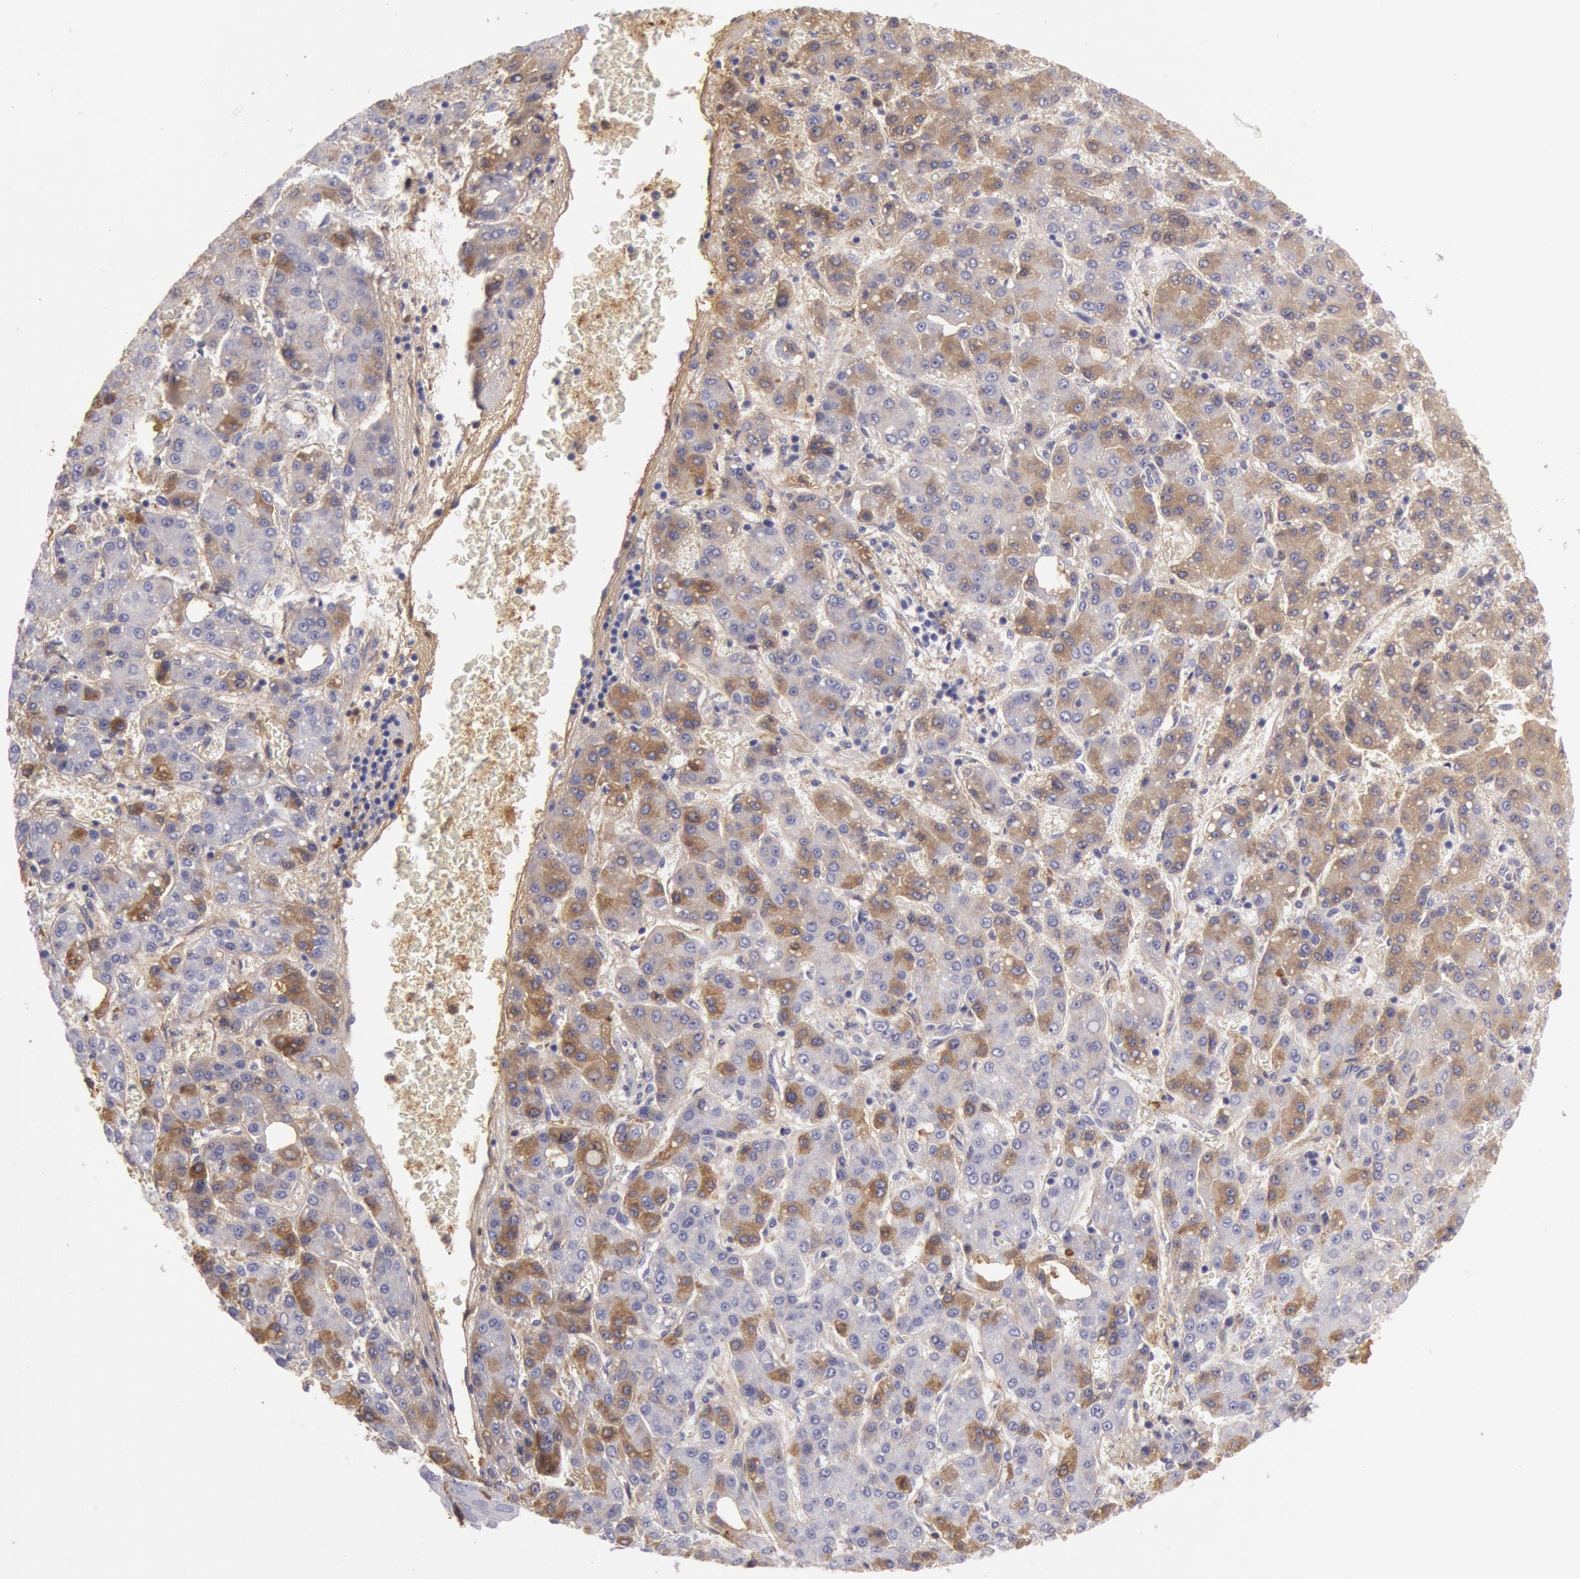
{"staining": {"intensity": "moderate", "quantity": ">75%", "location": "cytoplasmic/membranous"}, "tissue": "liver cancer", "cell_type": "Tumor cells", "image_type": "cancer", "snomed": [{"axis": "morphology", "description": "Carcinoma, Hepatocellular, NOS"}, {"axis": "topography", "description": "Liver"}], "caption": "Human liver cancer stained with a brown dye exhibits moderate cytoplasmic/membranous positive expression in about >75% of tumor cells.", "gene": "IGHG1", "patient": {"sex": "male", "age": 69}}